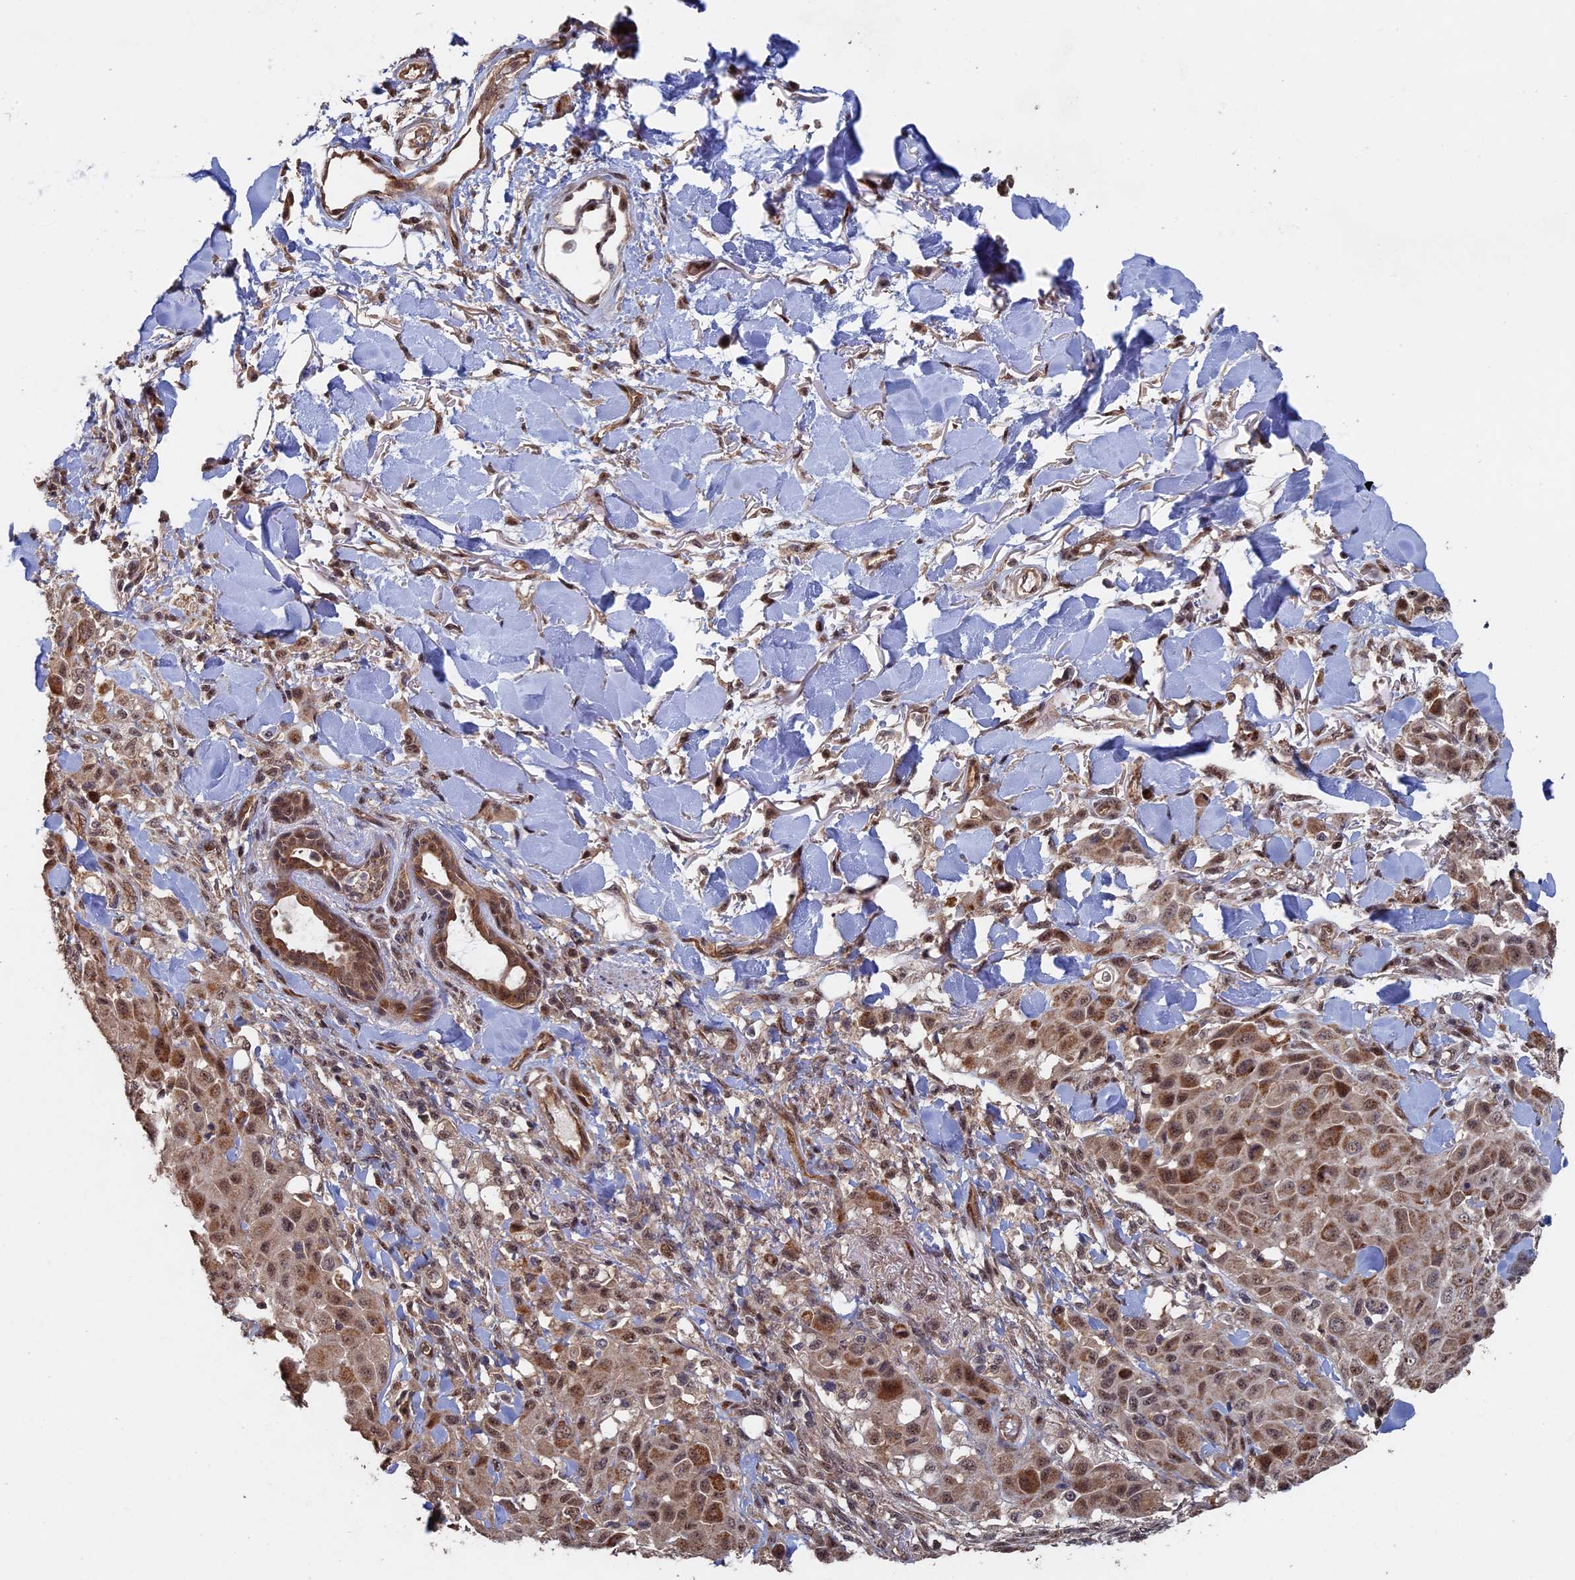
{"staining": {"intensity": "moderate", "quantity": ">75%", "location": "cytoplasmic/membranous,nuclear"}, "tissue": "melanoma", "cell_type": "Tumor cells", "image_type": "cancer", "snomed": [{"axis": "morphology", "description": "Malignant melanoma, Metastatic site"}, {"axis": "topography", "description": "Skin"}], "caption": "Immunohistochemical staining of human malignant melanoma (metastatic site) displays medium levels of moderate cytoplasmic/membranous and nuclear expression in approximately >75% of tumor cells. (Brightfield microscopy of DAB IHC at high magnification).", "gene": "KIAA1328", "patient": {"sex": "female", "age": 81}}